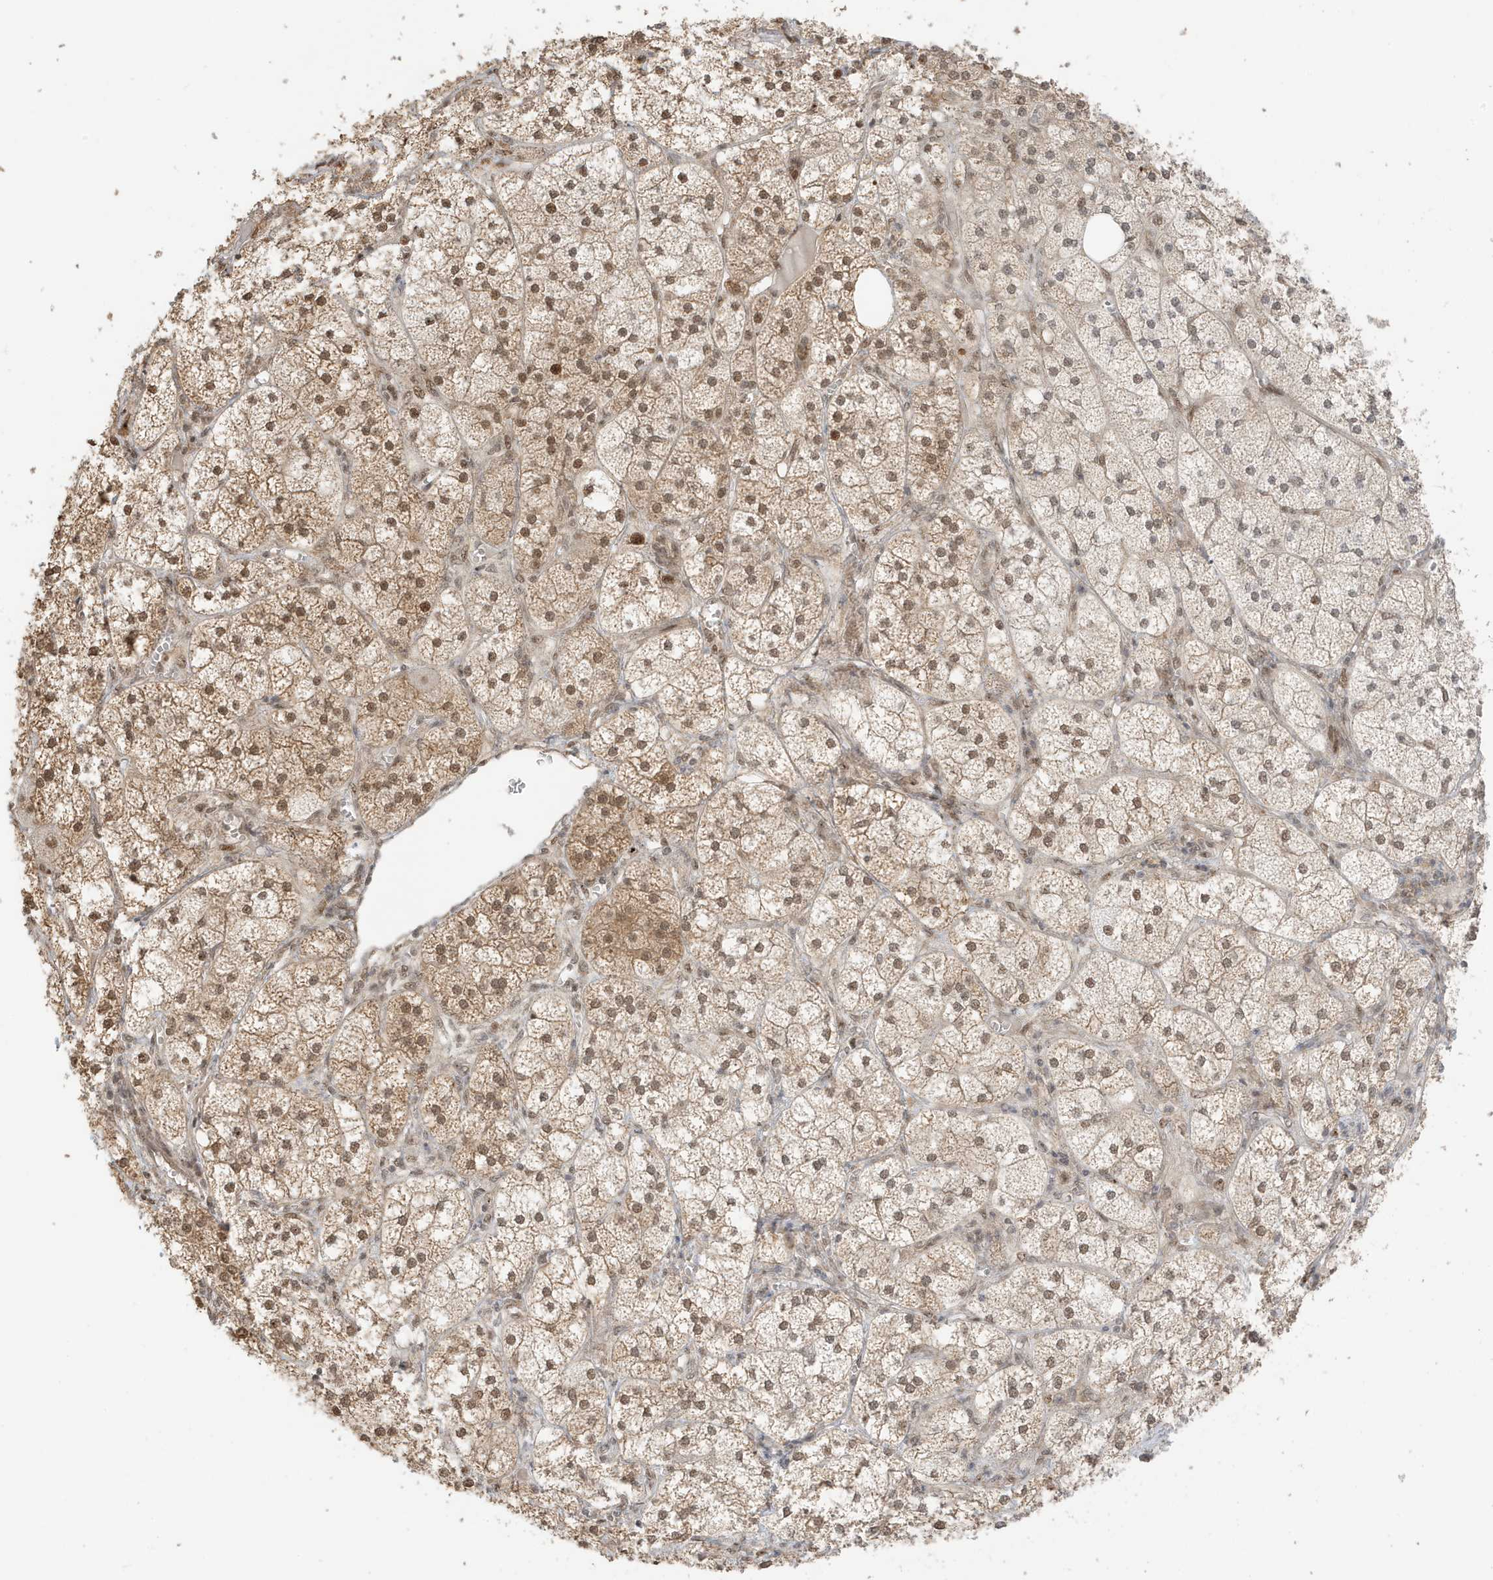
{"staining": {"intensity": "moderate", "quantity": ">75%", "location": "cytoplasmic/membranous,nuclear"}, "tissue": "adrenal gland", "cell_type": "Glandular cells", "image_type": "normal", "snomed": [{"axis": "morphology", "description": "Normal tissue, NOS"}, {"axis": "topography", "description": "Adrenal gland"}], "caption": "A histopathology image showing moderate cytoplasmic/membranous,nuclear positivity in about >75% of glandular cells in normal adrenal gland, as visualized by brown immunohistochemical staining.", "gene": "ZBTB41", "patient": {"sex": "female", "age": 61}}